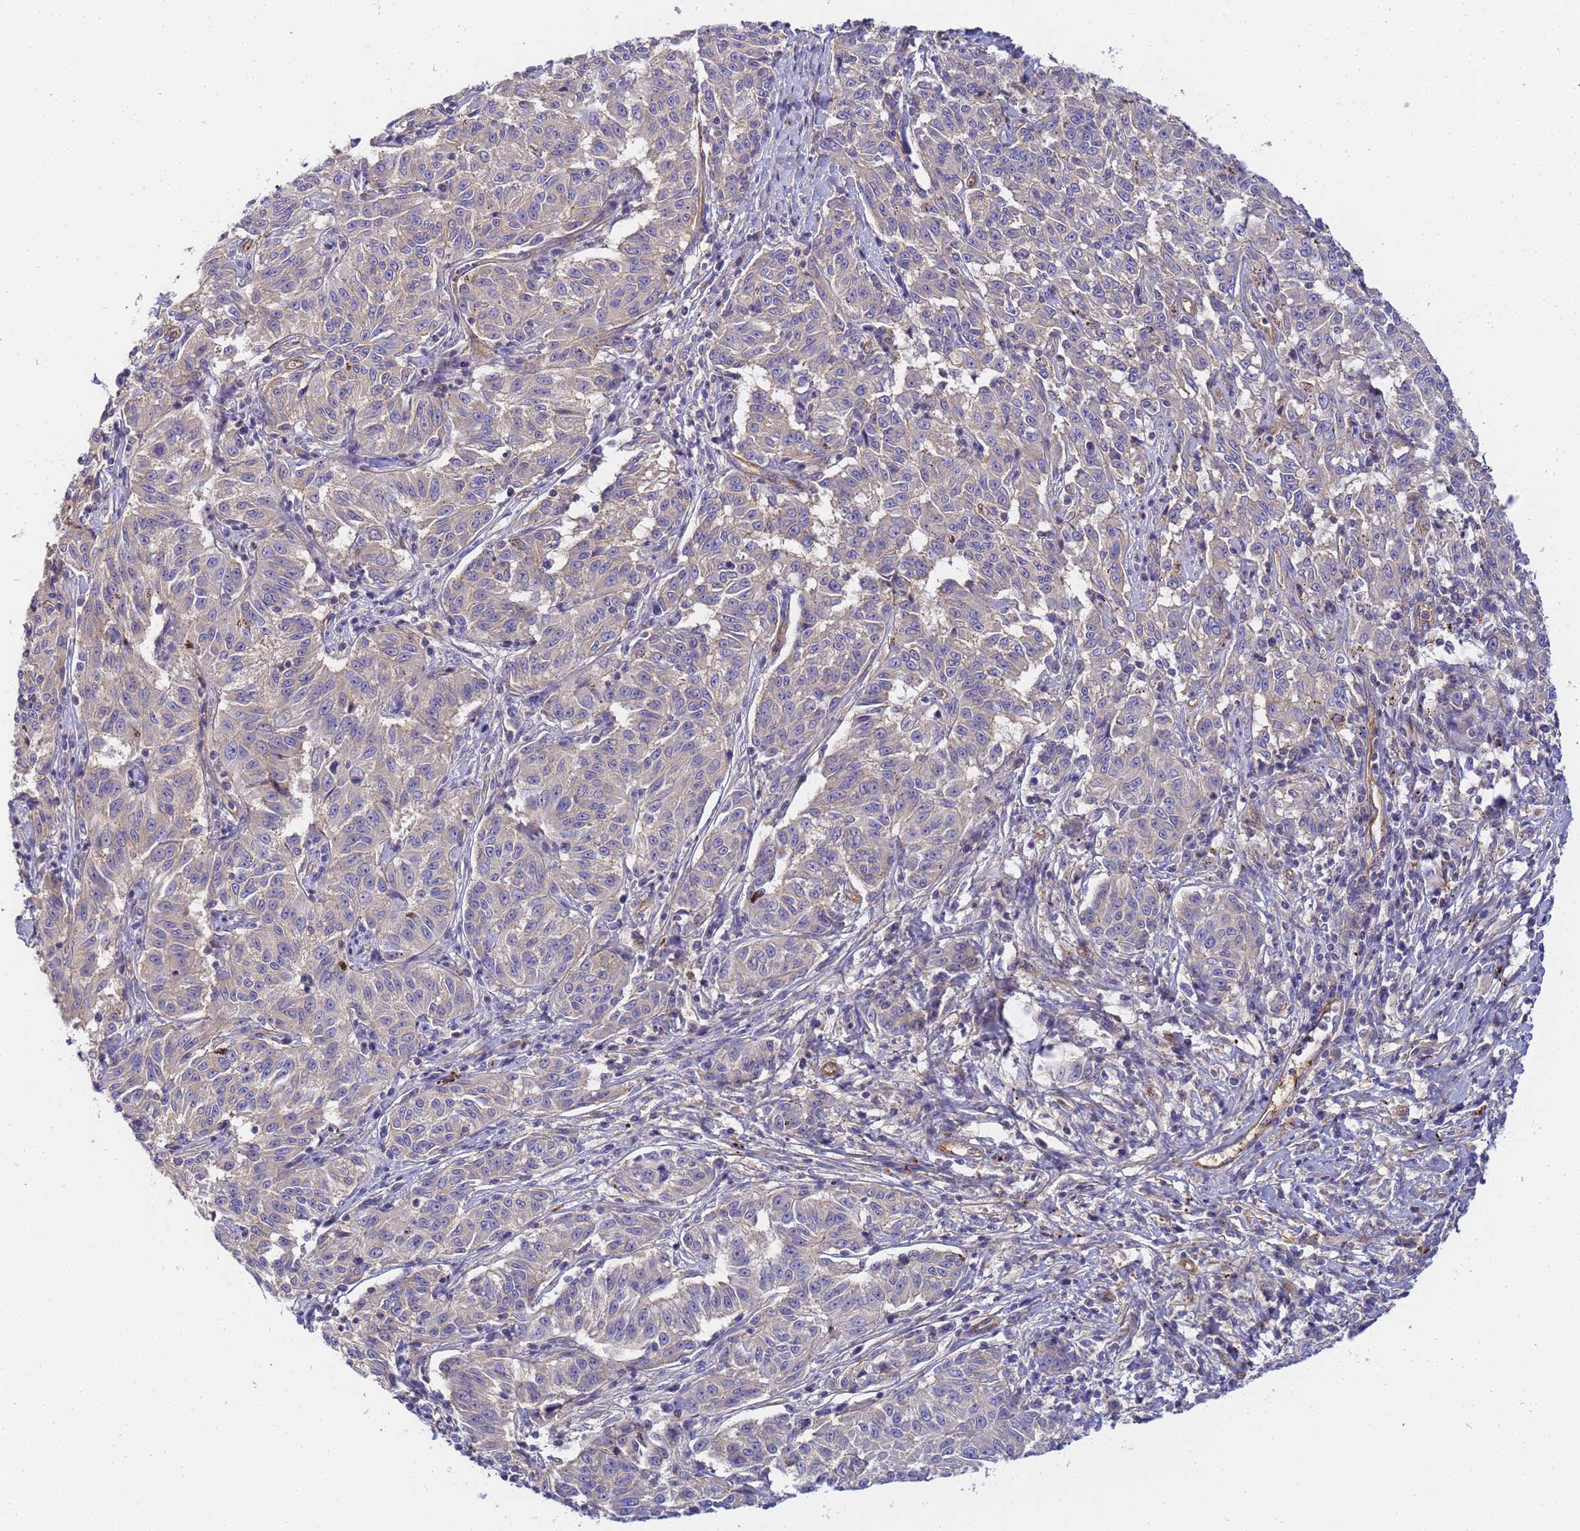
{"staining": {"intensity": "negative", "quantity": "none", "location": "none"}, "tissue": "melanoma", "cell_type": "Tumor cells", "image_type": "cancer", "snomed": [{"axis": "morphology", "description": "Malignant melanoma, NOS"}, {"axis": "topography", "description": "Skin"}], "caption": "A high-resolution histopathology image shows immunohistochemistry (IHC) staining of malignant melanoma, which reveals no significant staining in tumor cells. (Immunohistochemistry (ihc), brightfield microscopy, high magnification).", "gene": "MYL12A", "patient": {"sex": "female", "age": 72}}